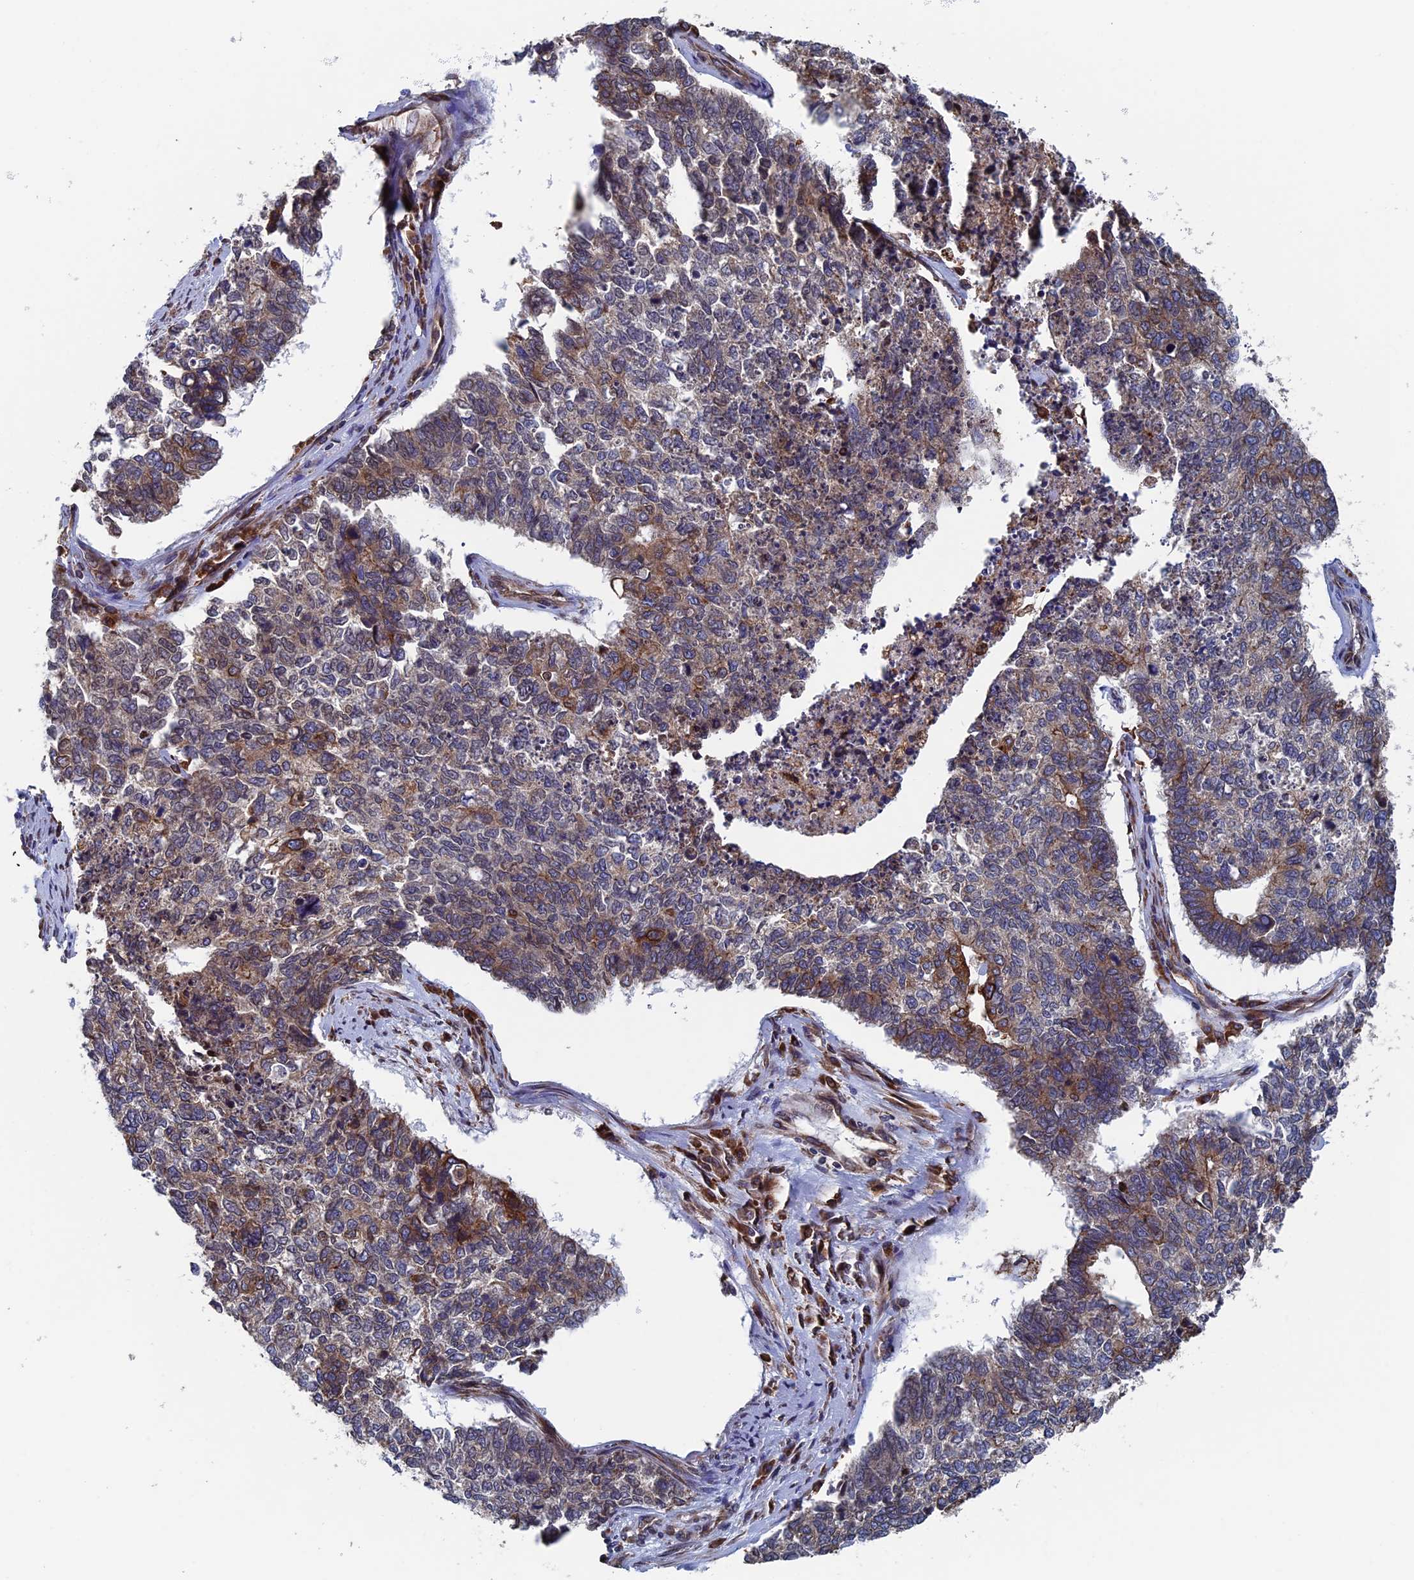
{"staining": {"intensity": "moderate", "quantity": "25%-75%", "location": "cytoplasmic/membranous"}, "tissue": "cervical cancer", "cell_type": "Tumor cells", "image_type": "cancer", "snomed": [{"axis": "morphology", "description": "Squamous cell carcinoma, NOS"}, {"axis": "topography", "description": "Cervix"}], "caption": "Brown immunohistochemical staining in human cervical cancer demonstrates moderate cytoplasmic/membranous staining in about 25%-75% of tumor cells.", "gene": "RPUSD1", "patient": {"sex": "female", "age": 63}}